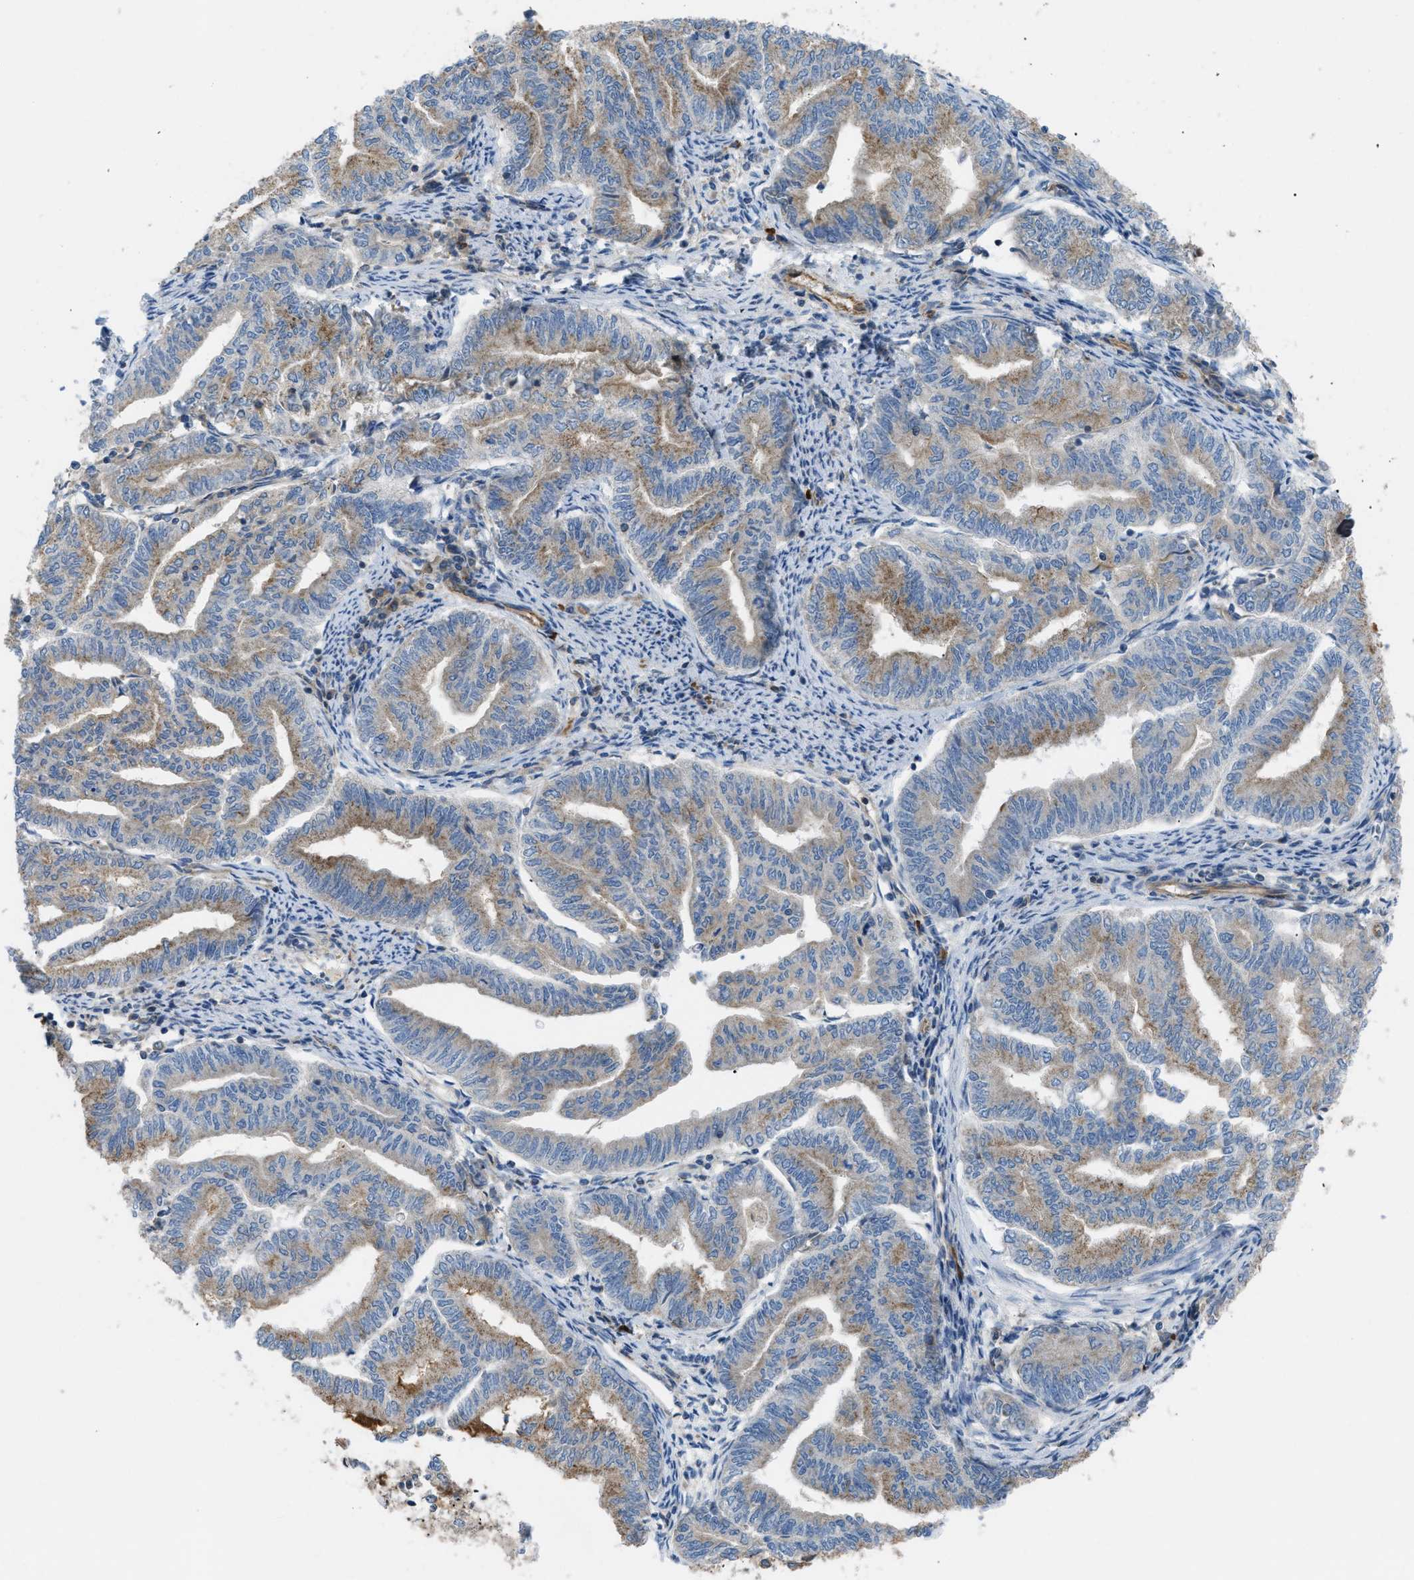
{"staining": {"intensity": "moderate", "quantity": "25%-75%", "location": "cytoplasmic/membranous"}, "tissue": "endometrial cancer", "cell_type": "Tumor cells", "image_type": "cancer", "snomed": [{"axis": "morphology", "description": "Adenocarcinoma, NOS"}, {"axis": "topography", "description": "Endometrium"}], "caption": "Endometrial cancer was stained to show a protein in brown. There is medium levels of moderate cytoplasmic/membranous staining in approximately 25%-75% of tumor cells. (Stains: DAB in brown, nuclei in blue, Microscopy: brightfield microscopy at high magnification).", "gene": "ATP2A3", "patient": {"sex": "female", "age": 79}}